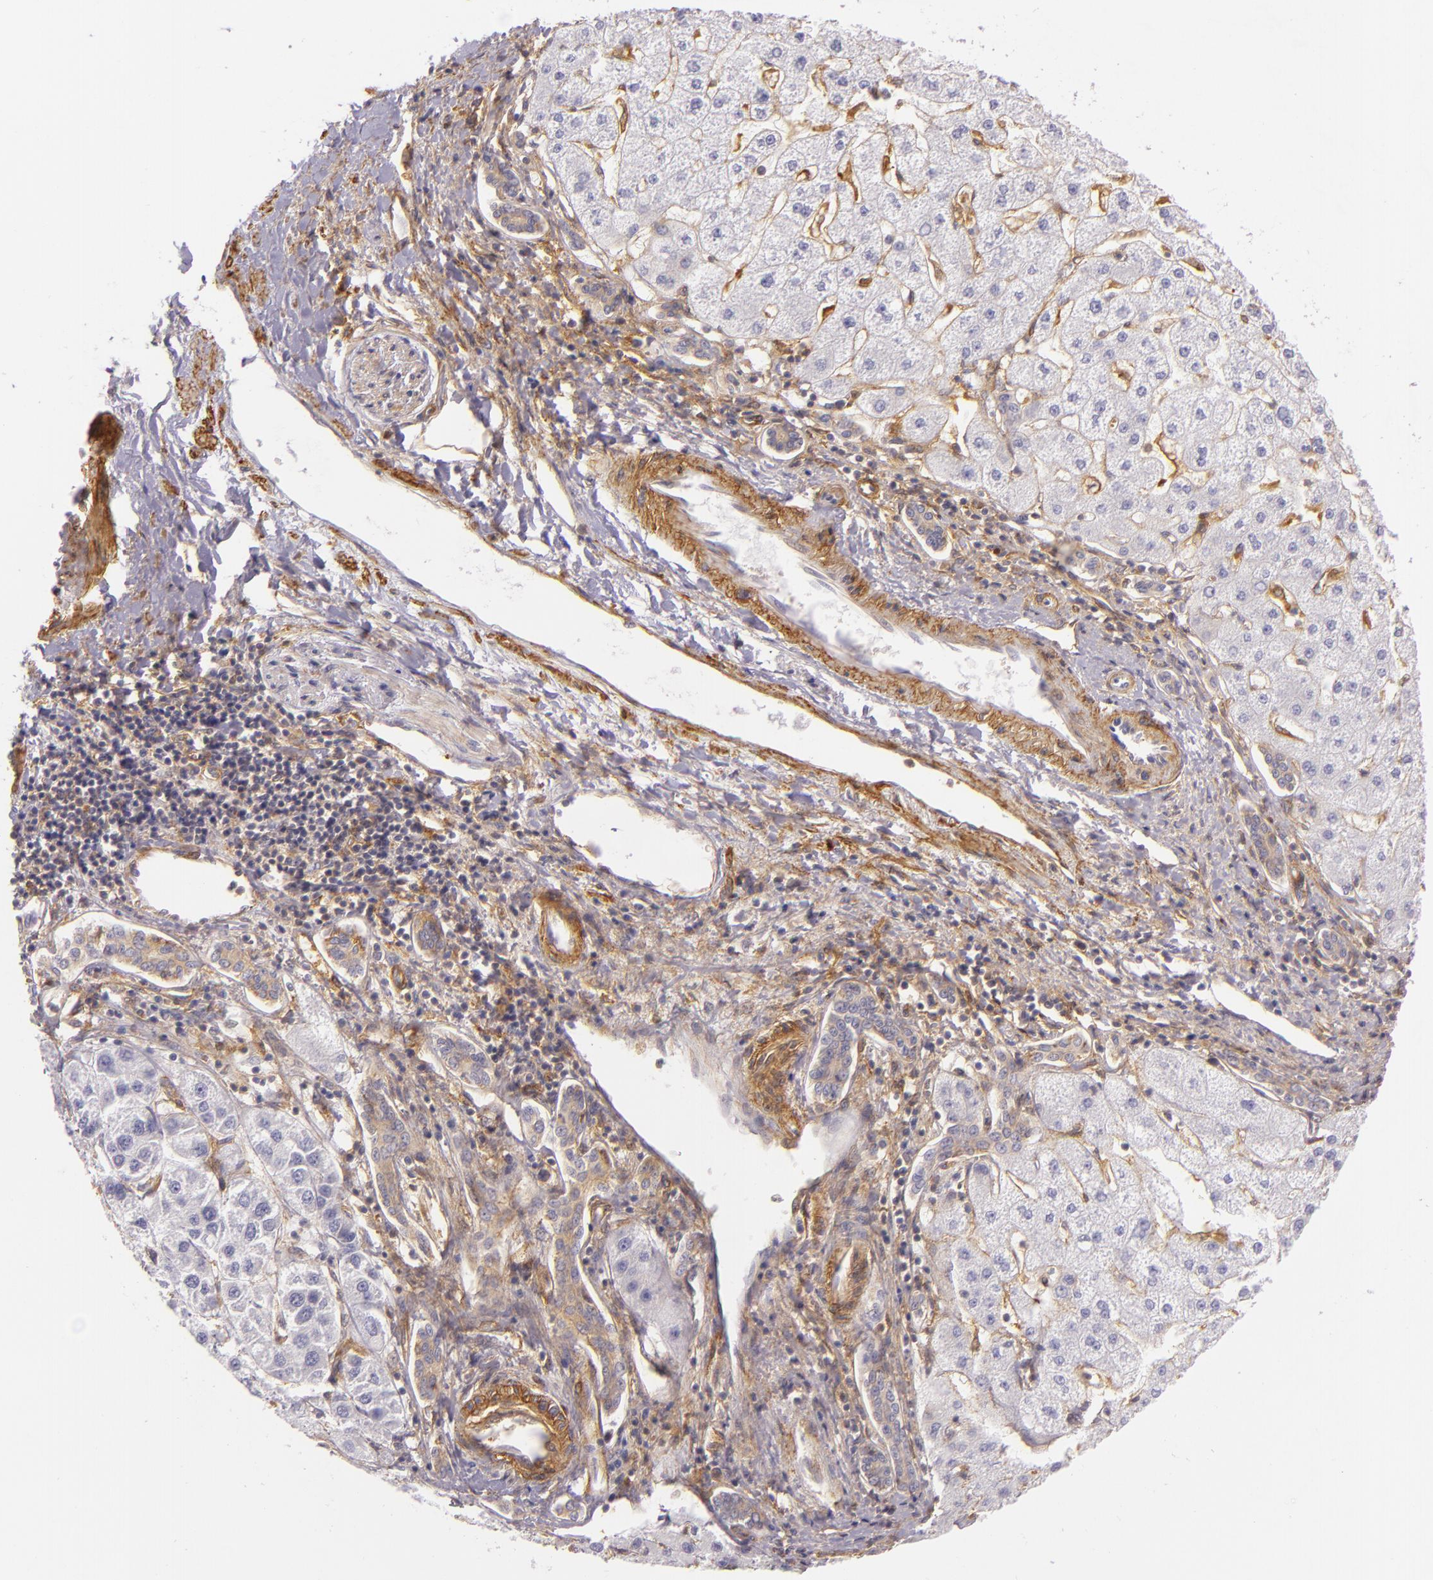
{"staining": {"intensity": "negative", "quantity": "none", "location": "none"}, "tissue": "liver cancer", "cell_type": "Tumor cells", "image_type": "cancer", "snomed": [{"axis": "morphology", "description": "Carcinoma, Hepatocellular, NOS"}, {"axis": "topography", "description": "Liver"}], "caption": "Immunohistochemical staining of human liver hepatocellular carcinoma reveals no significant staining in tumor cells. The staining was performed using DAB (3,3'-diaminobenzidine) to visualize the protein expression in brown, while the nuclei were stained in blue with hematoxylin (Magnification: 20x).", "gene": "TLN1", "patient": {"sex": "female", "age": 85}}